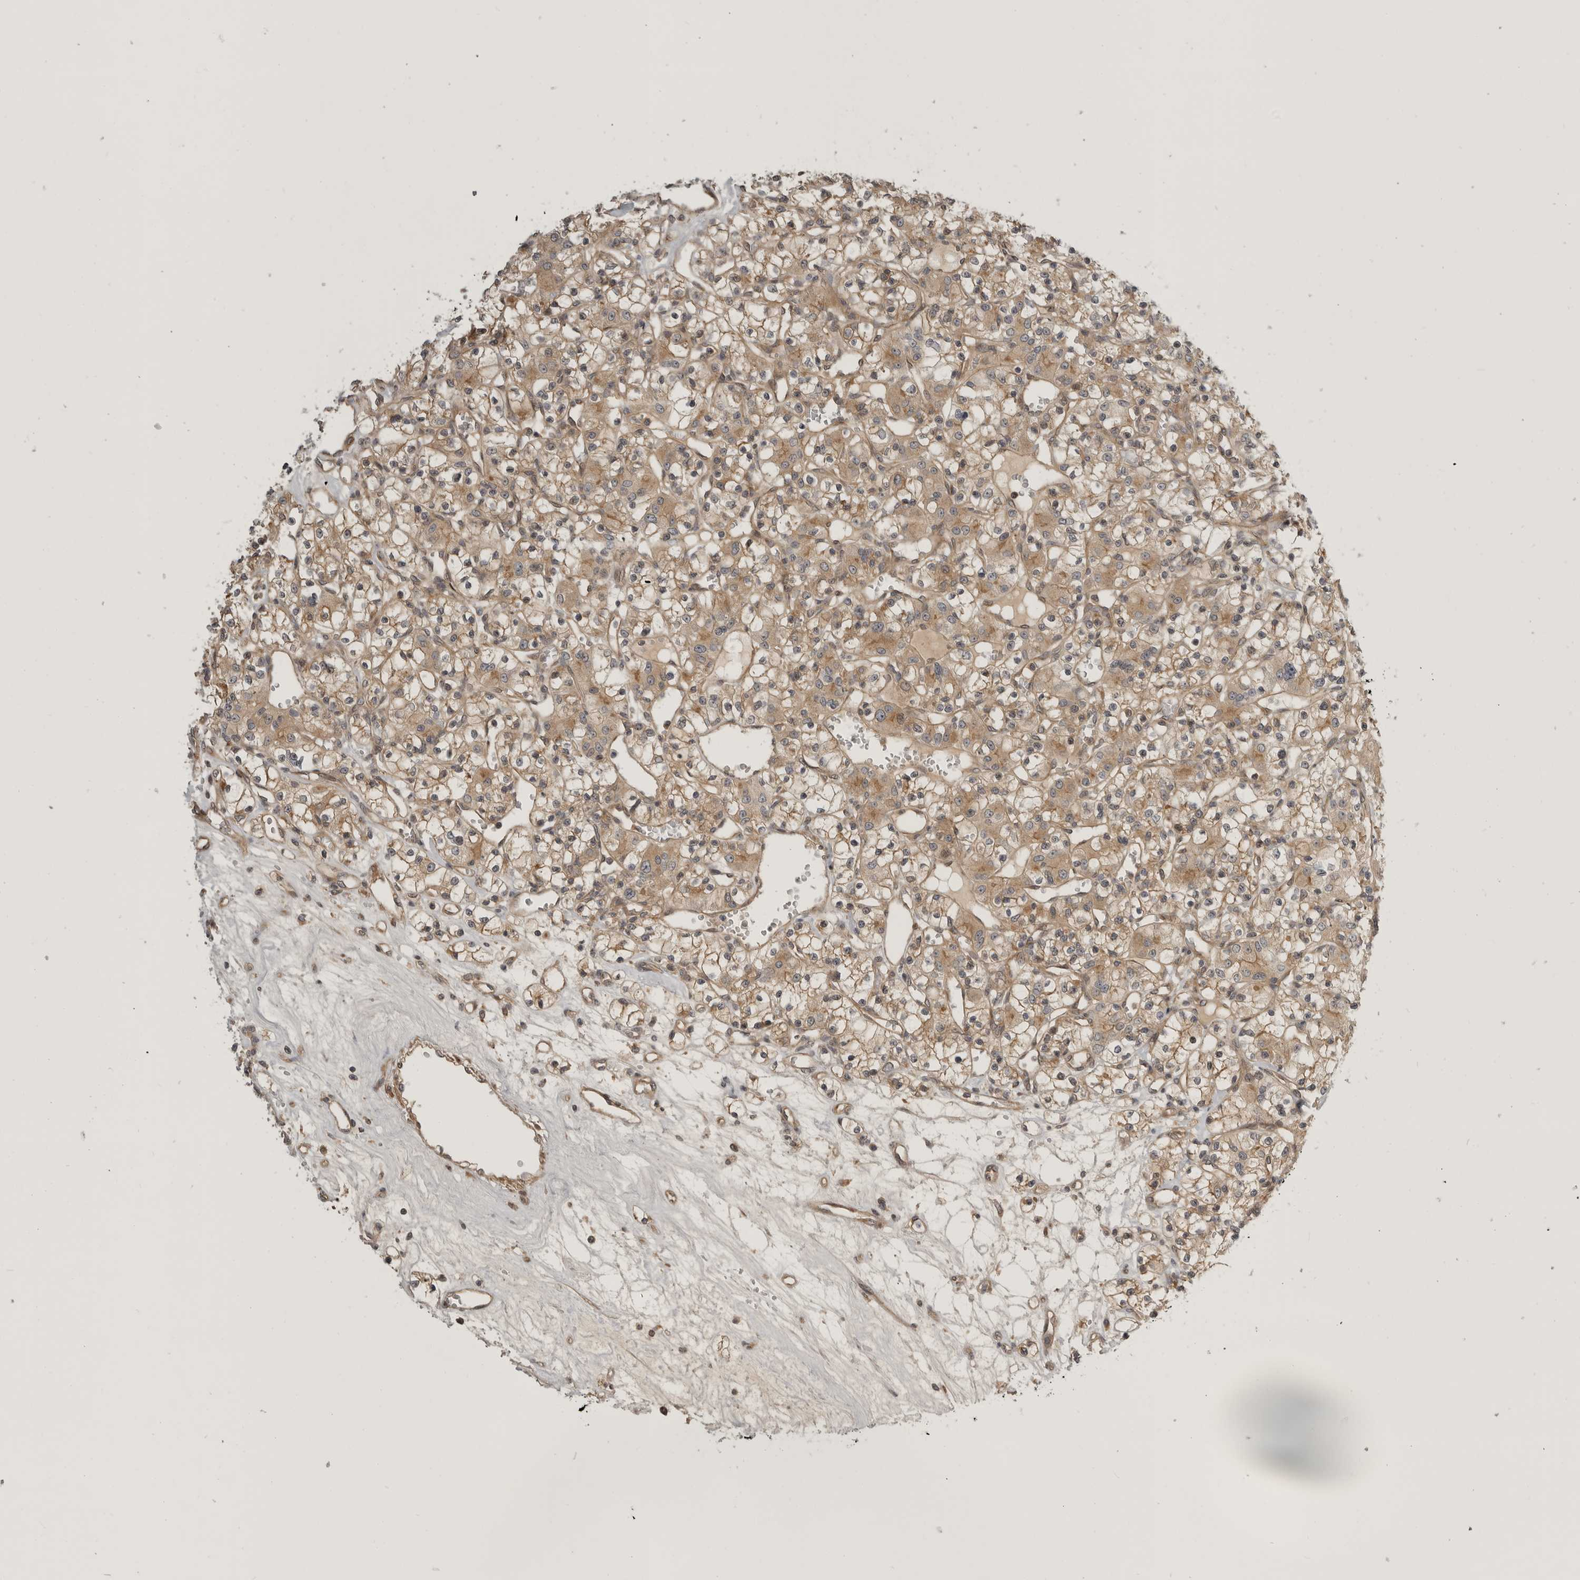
{"staining": {"intensity": "weak", "quantity": ">75%", "location": "cytoplasmic/membranous"}, "tissue": "renal cancer", "cell_type": "Tumor cells", "image_type": "cancer", "snomed": [{"axis": "morphology", "description": "Adenocarcinoma, NOS"}, {"axis": "topography", "description": "Kidney"}], "caption": "Weak cytoplasmic/membranous expression is seen in about >75% of tumor cells in renal cancer.", "gene": "CUEDC1", "patient": {"sex": "female", "age": 59}}